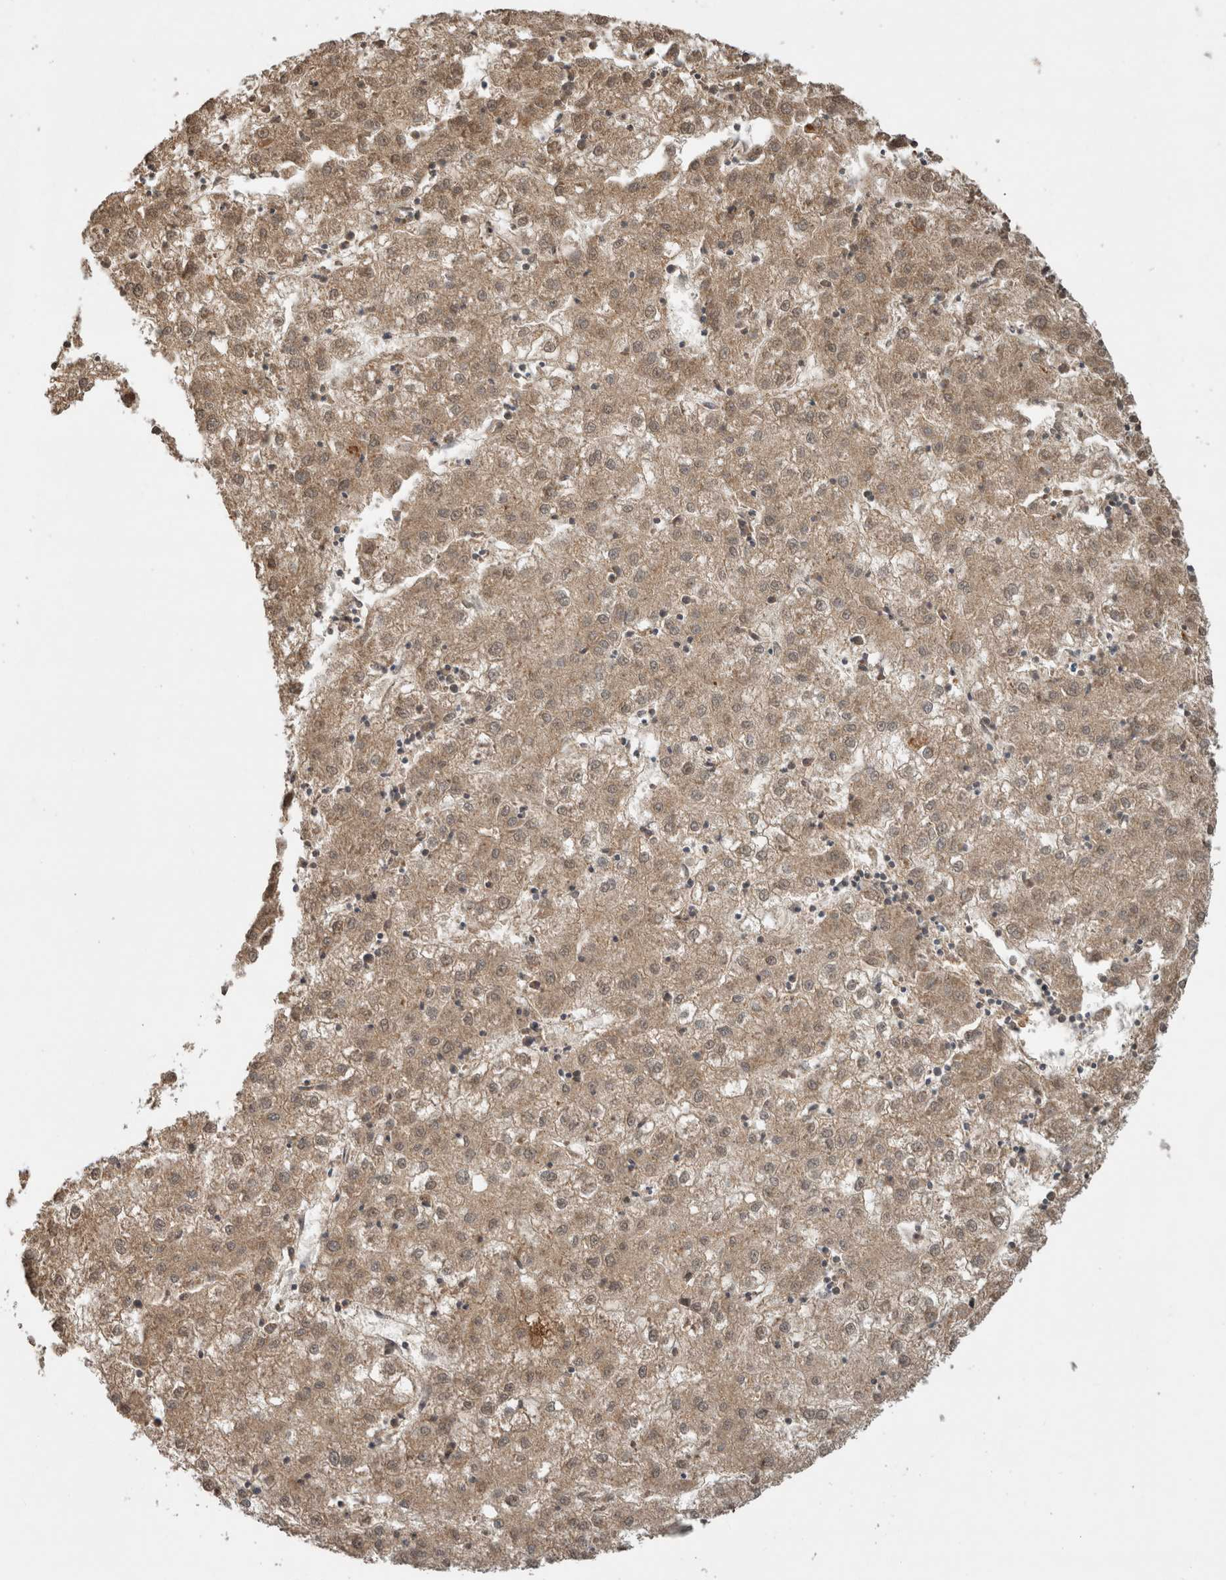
{"staining": {"intensity": "moderate", "quantity": ">75%", "location": "cytoplasmic/membranous"}, "tissue": "liver cancer", "cell_type": "Tumor cells", "image_type": "cancer", "snomed": [{"axis": "morphology", "description": "Carcinoma, Hepatocellular, NOS"}, {"axis": "topography", "description": "Liver"}], "caption": "Protein staining by immunohistochemistry (IHC) demonstrates moderate cytoplasmic/membranous expression in about >75% of tumor cells in hepatocellular carcinoma (liver).", "gene": "FAM3A", "patient": {"sex": "male", "age": 72}}